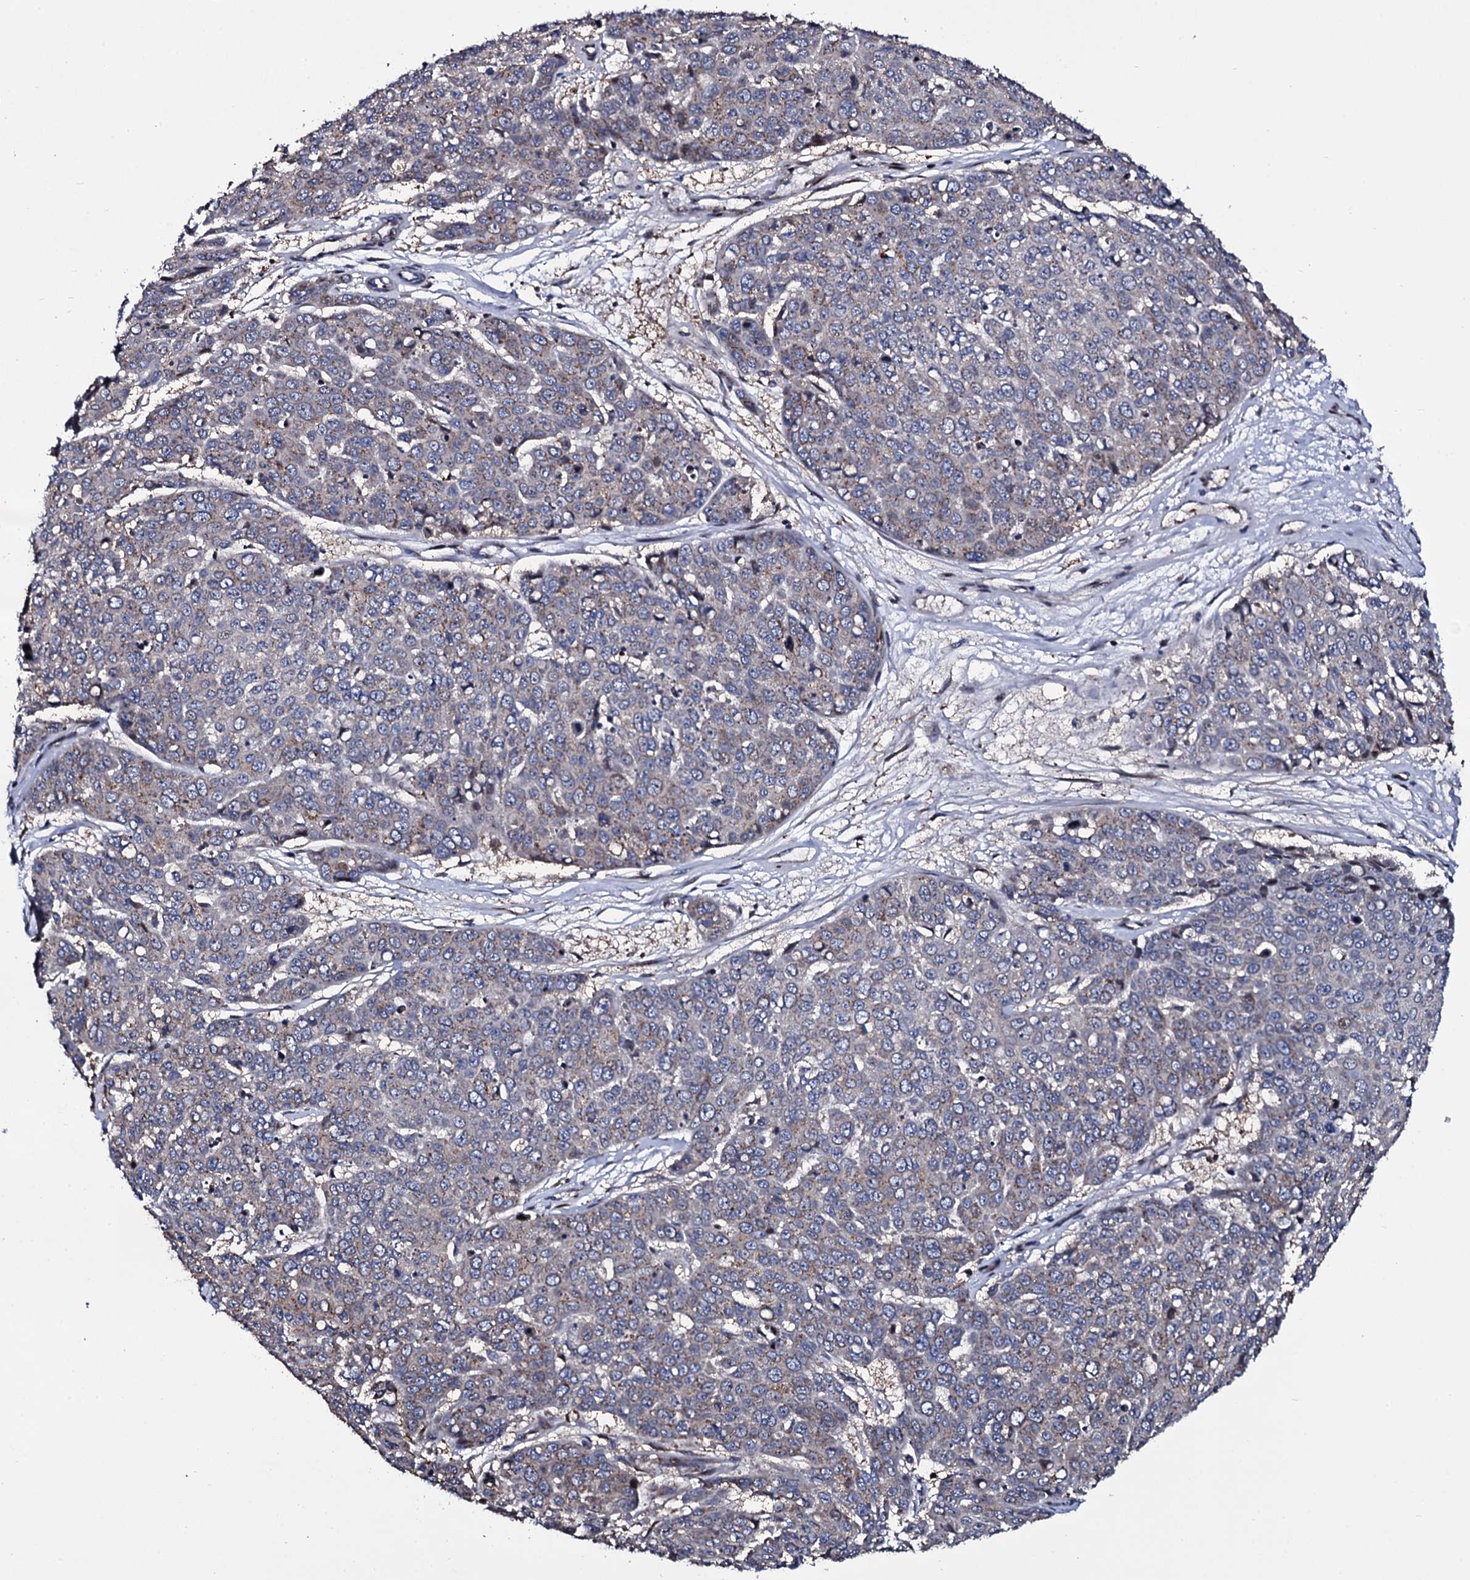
{"staining": {"intensity": "weak", "quantity": "<25%", "location": "cytoplasmic/membranous"}, "tissue": "skin cancer", "cell_type": "Tumor cells", "image_type": "cancer", "snomed": [{"axis": "morphology", "description": "Squamous cell carcinoma, NOS"}, {"axis": "topography", "description": "Skin"}], "caption": "Immunohistochemistry (IHC) of human skin squamous cell carcinoma demonstrates no positivity in tumor cells.", "gene": "PLET1", "patient": {"sex": "male", "age": 71}}